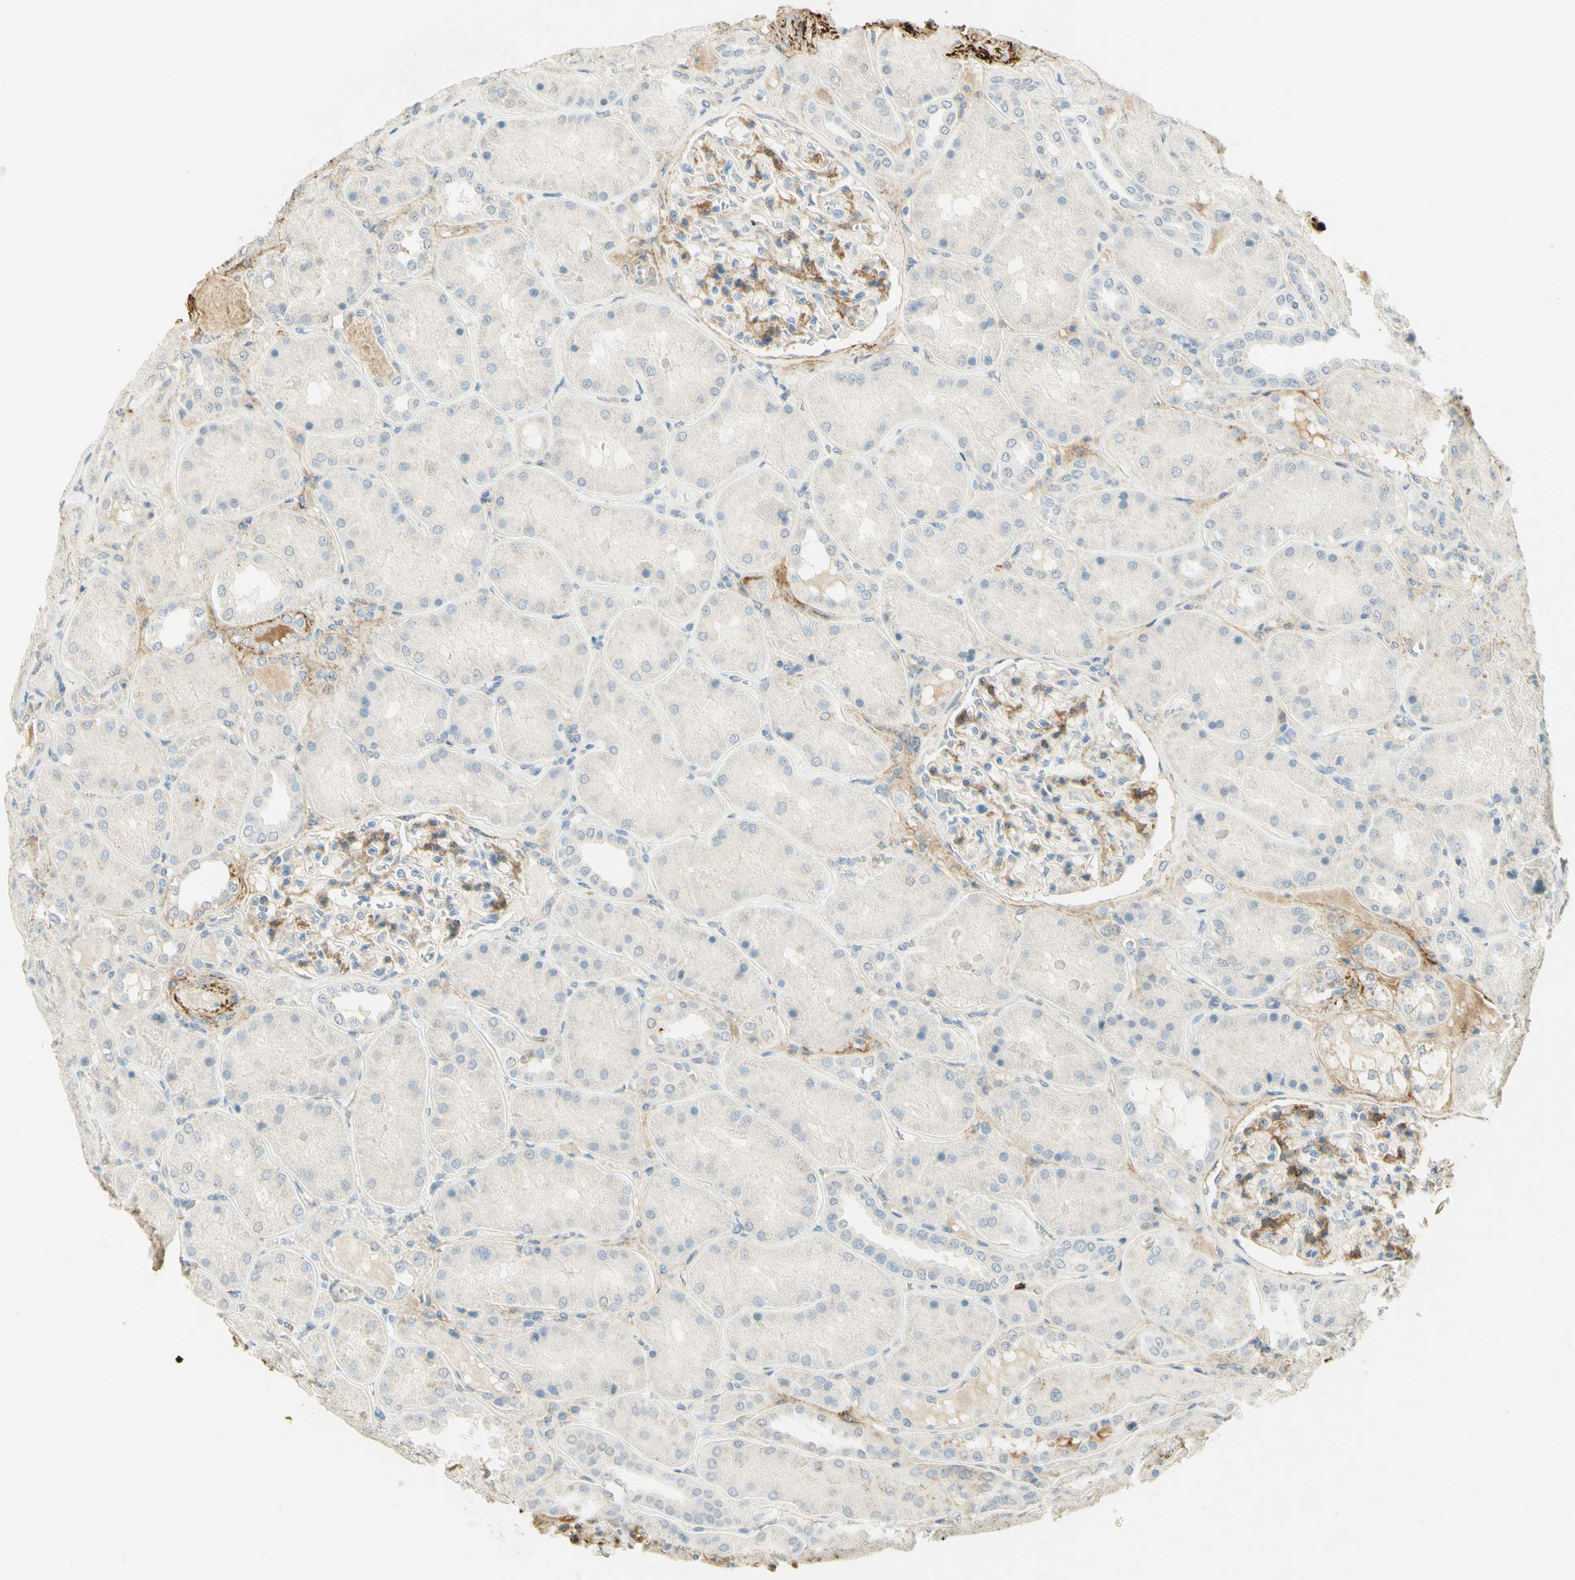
{"staining": {"intensity": "strong", "quantity": "<25%", "location": "cytoplasmic/membranous"}, "tissue": "kidney", "cell_type": "Cells in glomeruli", "image_type": "normal", "snomed": [{"axis": "morphology", "description": "Normal tissue, NOS"}, {"axis": "topography", "description": "Kidney"}], "caption": "Brown immunohistochemical staining in unremarkable human kidney shows strong cytoplasmic/membranous staining in approximately <25% of cells in glomeruli.", "gene": "TNN", "patient": {"sex": "female", "age": 56}}